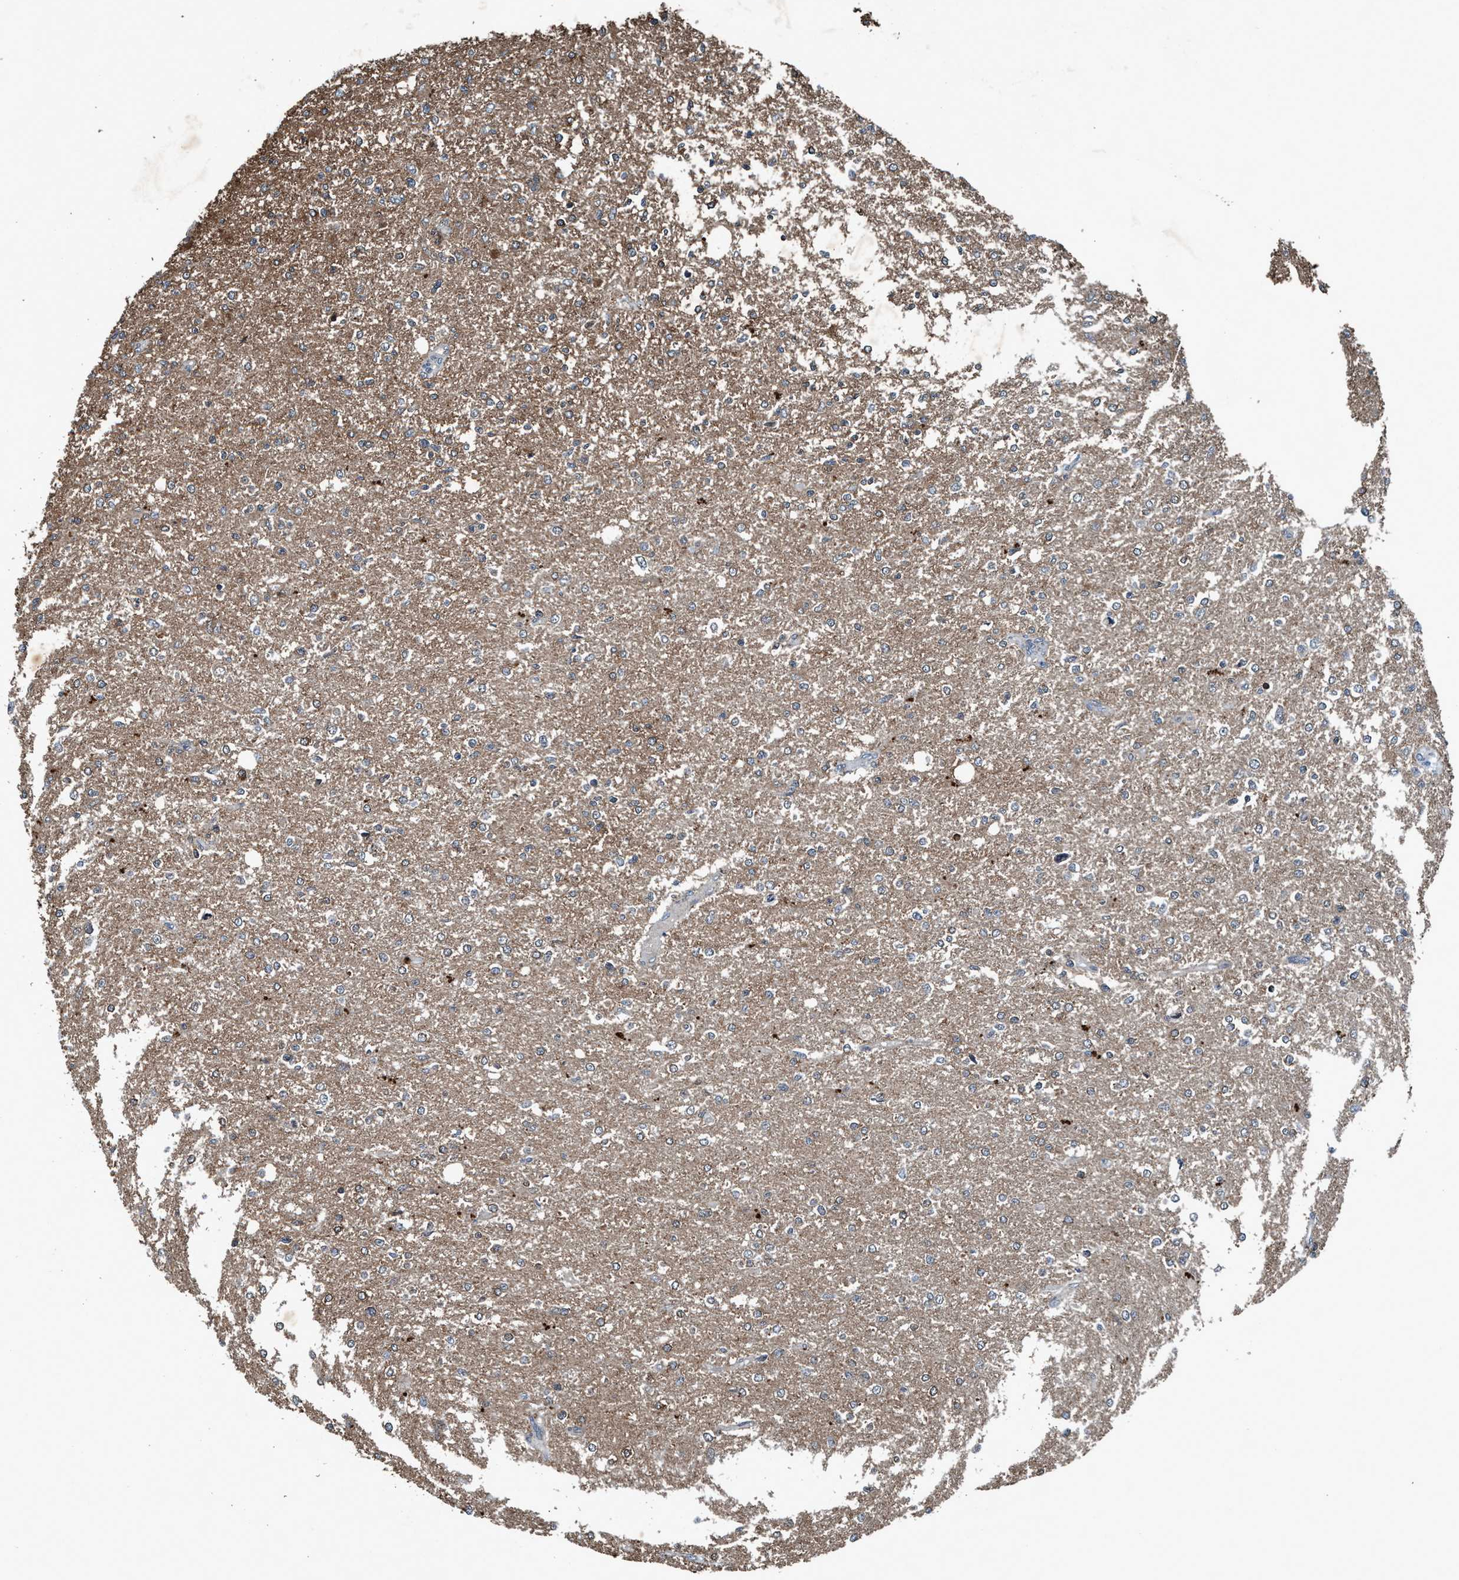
{"staining": {"intensity": "weak", "quantity": "<25%", "location": "cytoplasmic/membranous"}, "tissue": "glioma", "cell_type": "Tumor cells", "image_type": "cancer", "snomed": [{"axis": "morphology", "description": "Glioma, malignant, High grade"}, {"axis": "topography", "description": "Cerebral cortex"}], "caption": "There is no significant positivity in tumor cells of glioma.", "gene": "AKT1S1", "patient": {"sex": "male", "age": 76}}